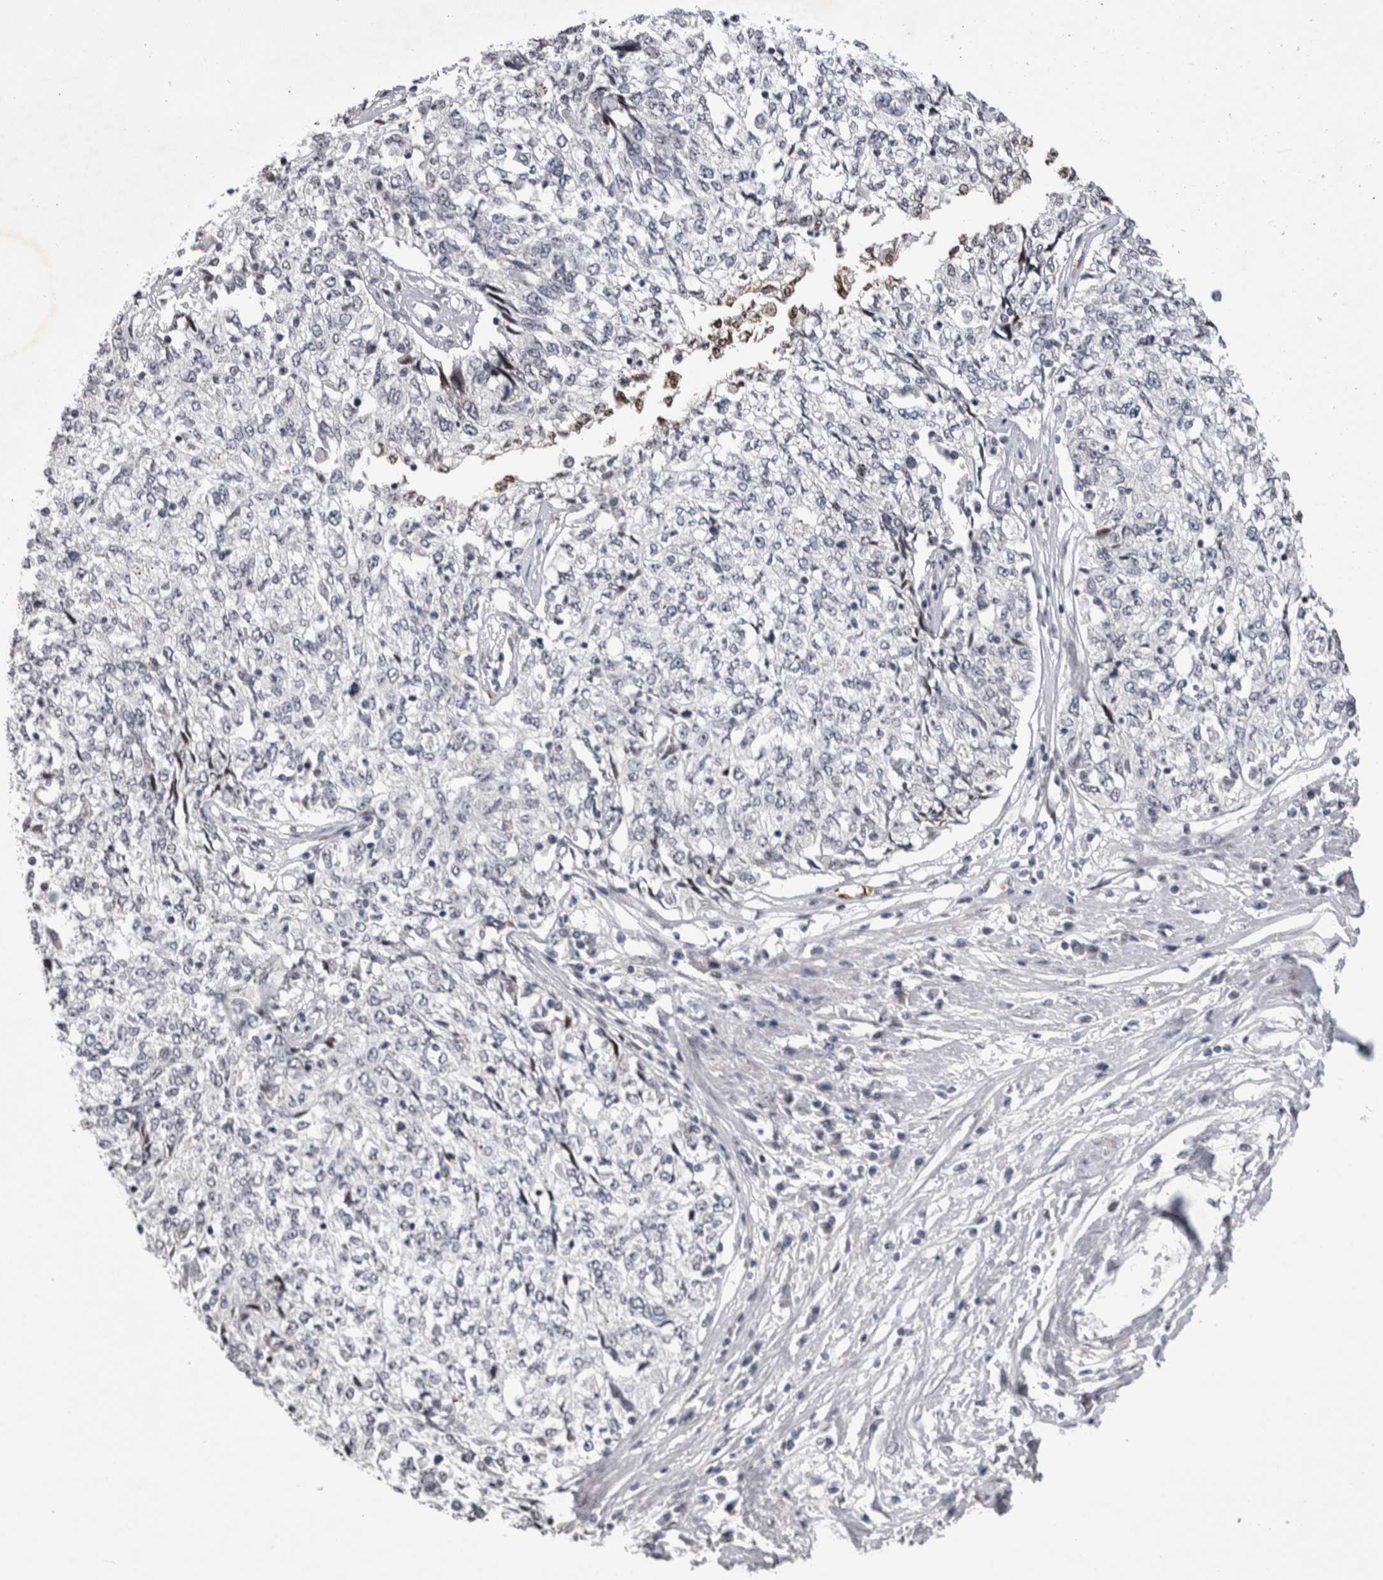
{"staining": {"intensity": "negative", "quantity": "none", "location": "none"}, "tissue": "cervical cancer", "cell_type": "Tumor cells", "image_type": "cancer", "snomed": [{"axis": "morphology", "description": "Squamous cell carcinoma, NOS"}, {"axis": "topography", "description": "Cervix"}], "caption": "The IHC image has no significant expression in tumor cells of squamous cell carcinoma (cervical) tissue.", "gene": "IFI44", "patient": {"sex": "female", "age": 57}}